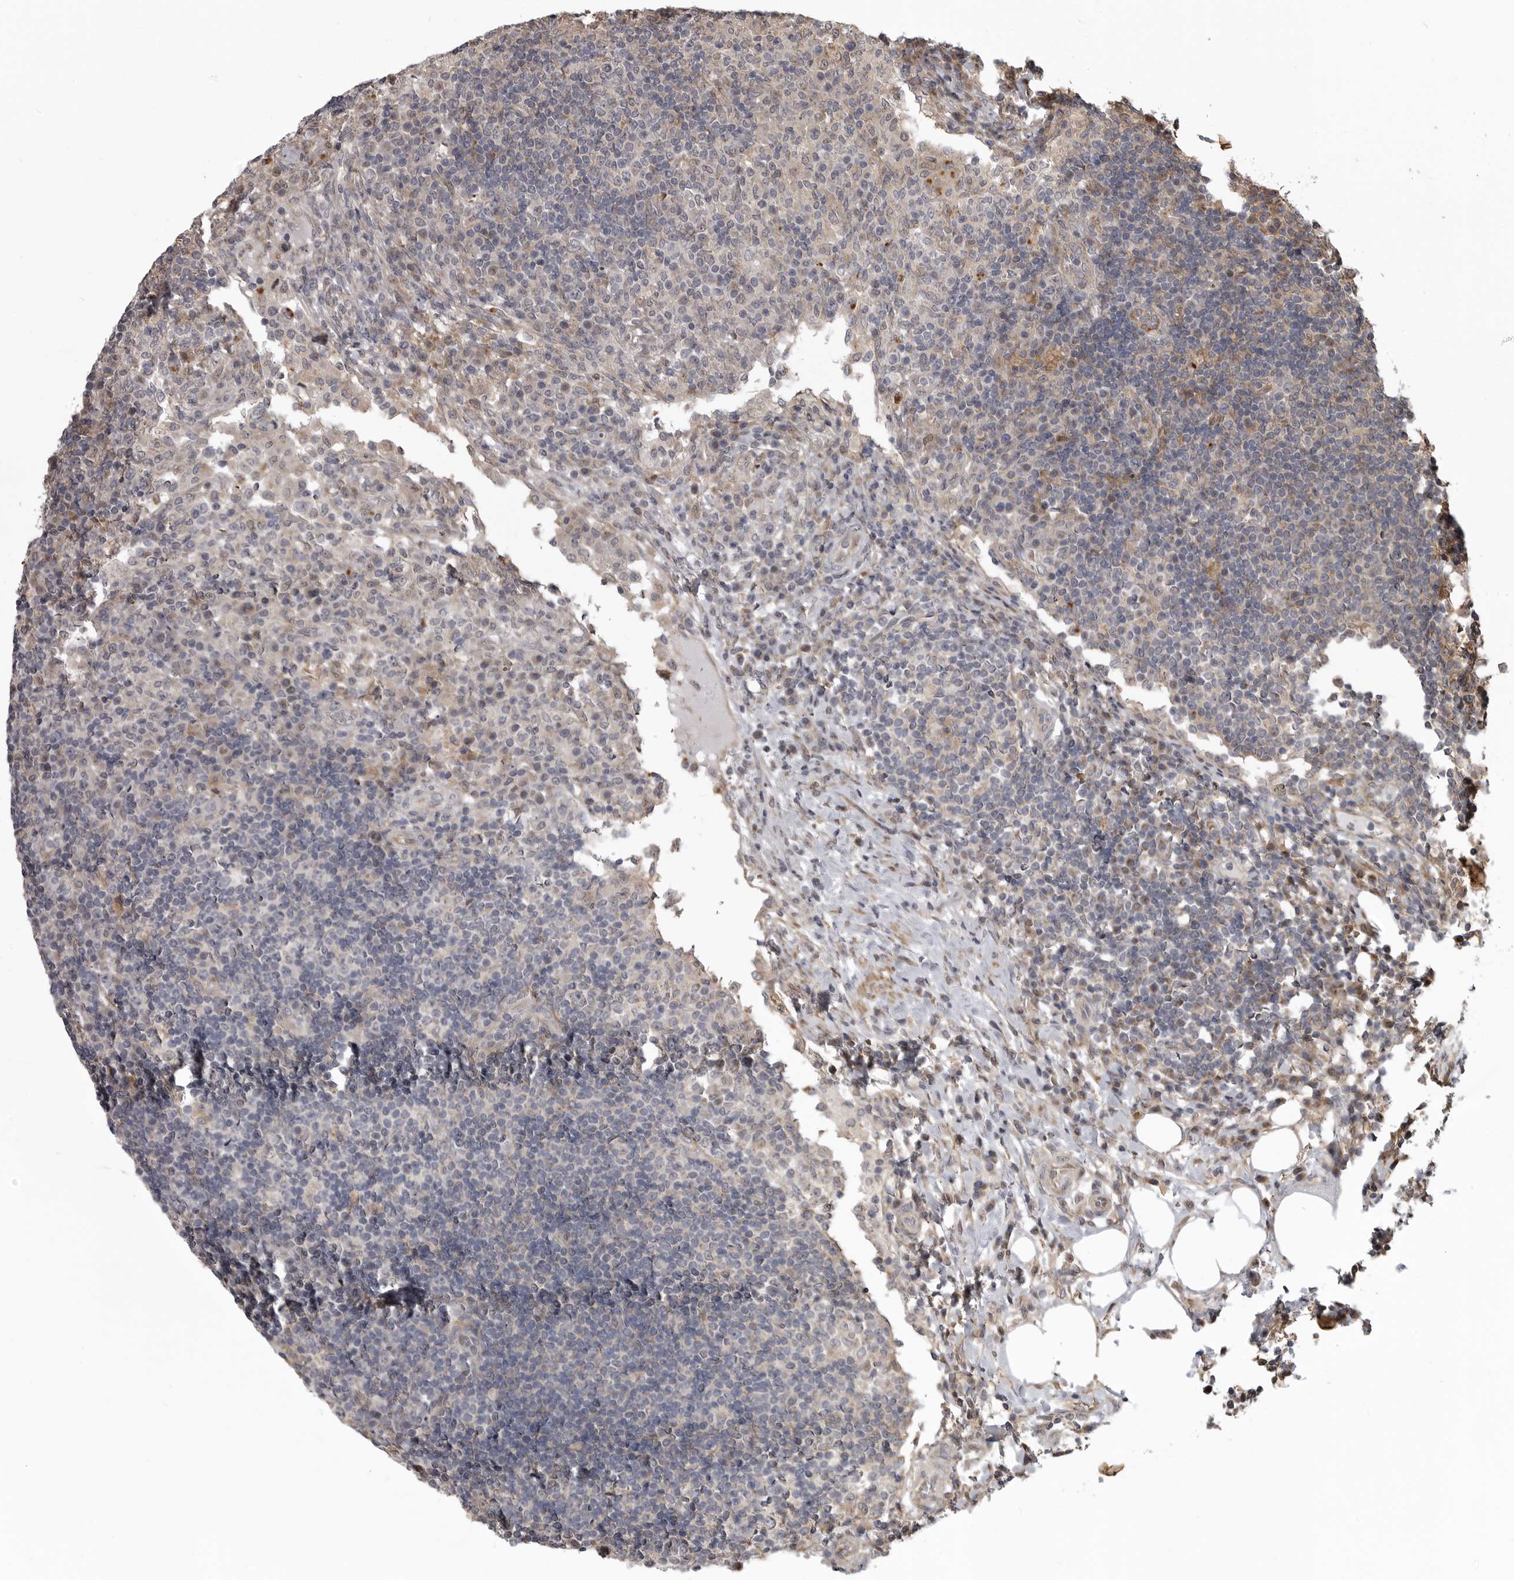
{"staining": {"intensity": "weak", "quantity": ">75%", "location": "cytoplasmic/membranous"}, "tissue": "lymph node", "cell_type": "Germinal center cells", "image_type": "normal", "snomed": [{"axis": "morphology", "description": "Normal tissue, NOS"}, {"axis": "topography", "description": "Lymph node"}], "caption": "Immunohistochemical staining of unremarkable human lymph node demonstrates low levels of weak cytoplasmic/membranous staining in about >75% of germinal center cells. Using DAB (brown) and hematoxylin (blue) stains, captured at high magnification using brightfield microscopy.", "gene": "ZNRF1", "patient": {"sex": "female", "age": 53}}